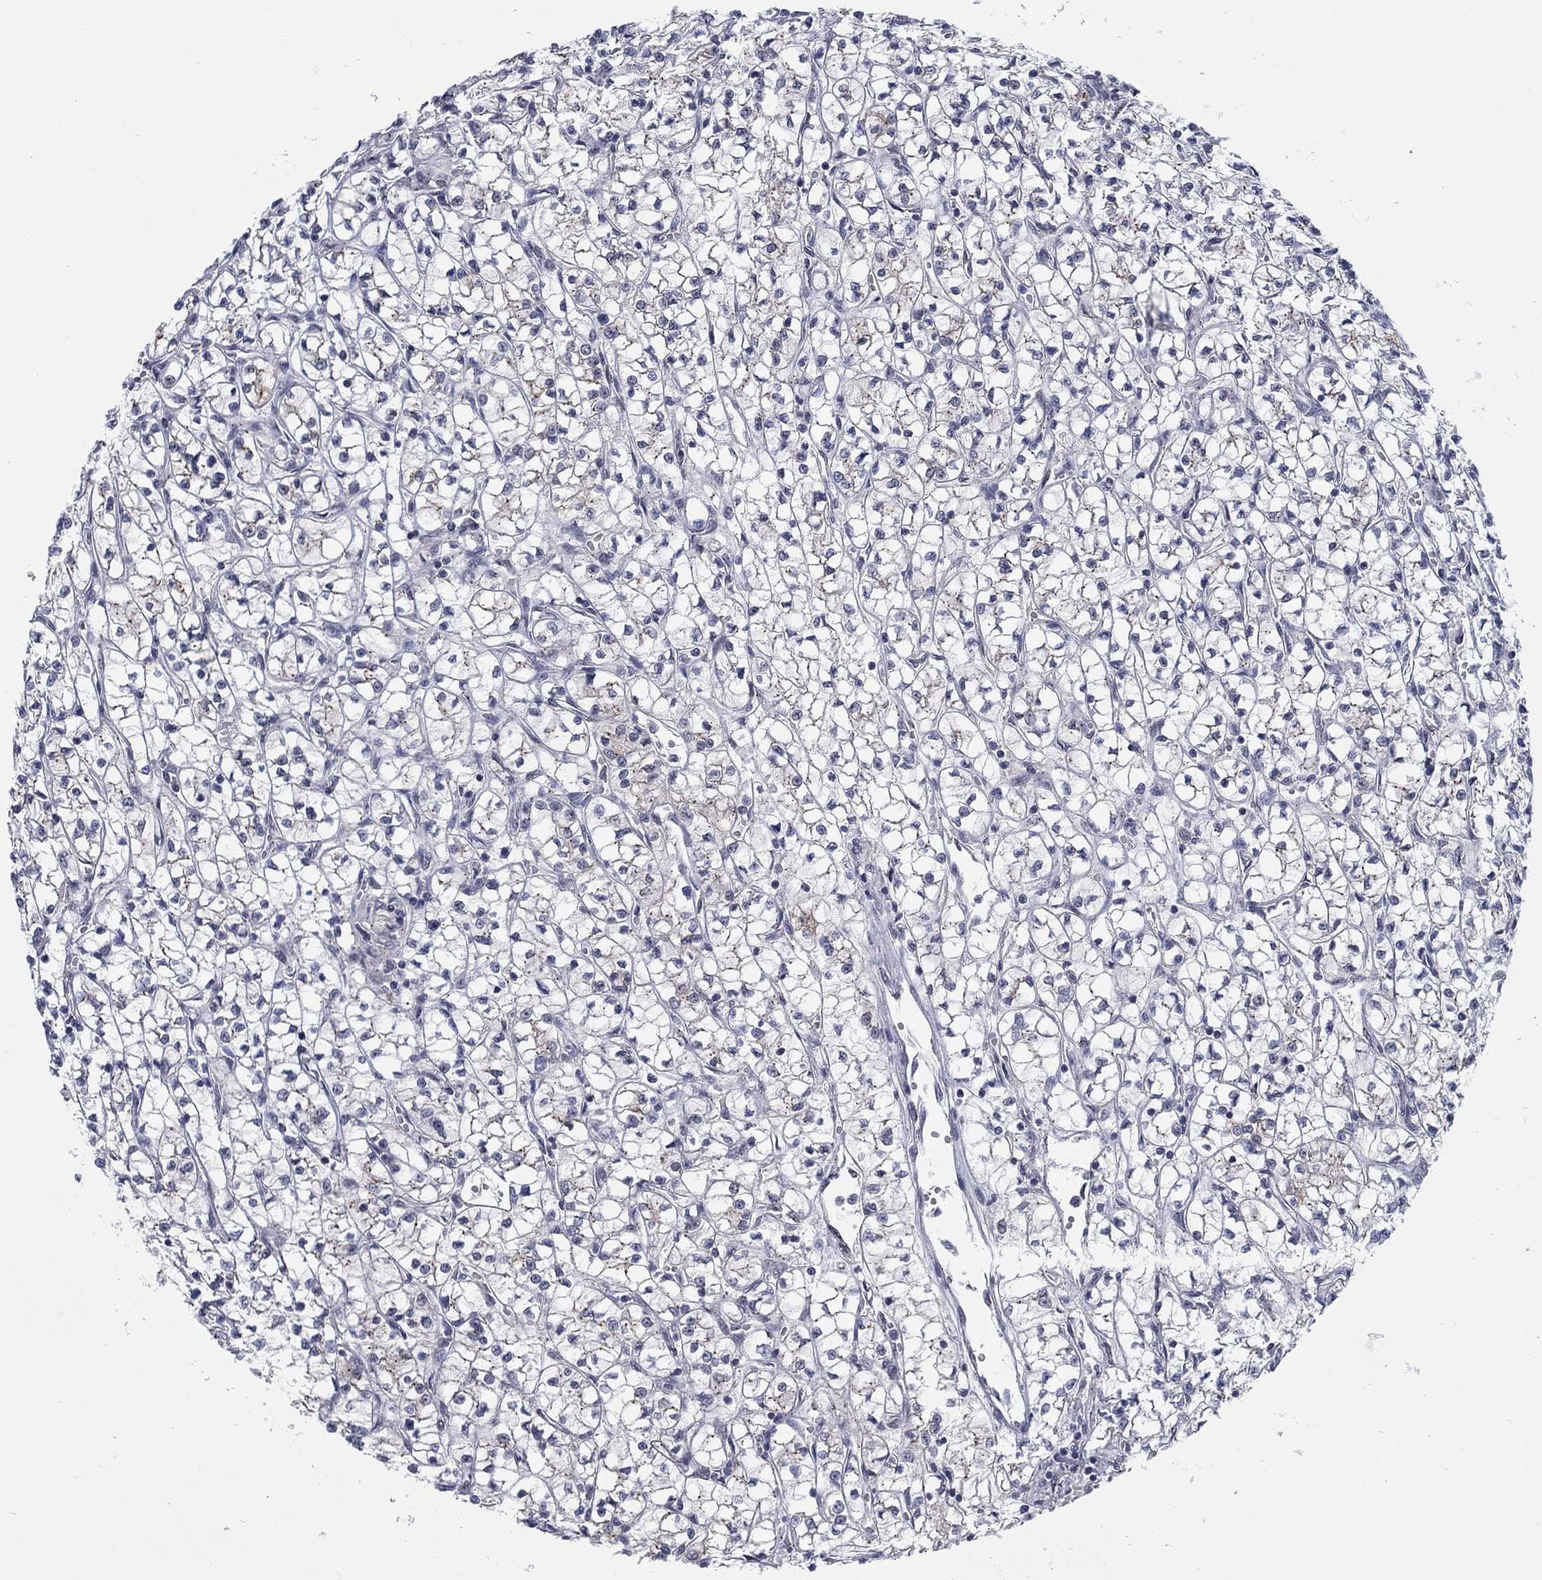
{"staining": {"intensity": "moderate", "quantity": "<25%", "location": "cytoplasmic/membranous"}, "tissue": "renal cancer", "cell_type": "Tumor cells", "image_type": "cancer", "snomed": [{"axis": "morphology", "description": "Adenocarcinoma, NOS"}, {"axis": "topography", "description": "Kidney"}], "caption": "Immunohistochemistry (IHC) micrograph of human renal cancer stained for a protein (brown), which reveals low levels of moderate cytoplasmic/membranous expression in about <25% of tumor cells.", "gene": "SH3RF1", "patient": {"sex": "female", "age": 64}}